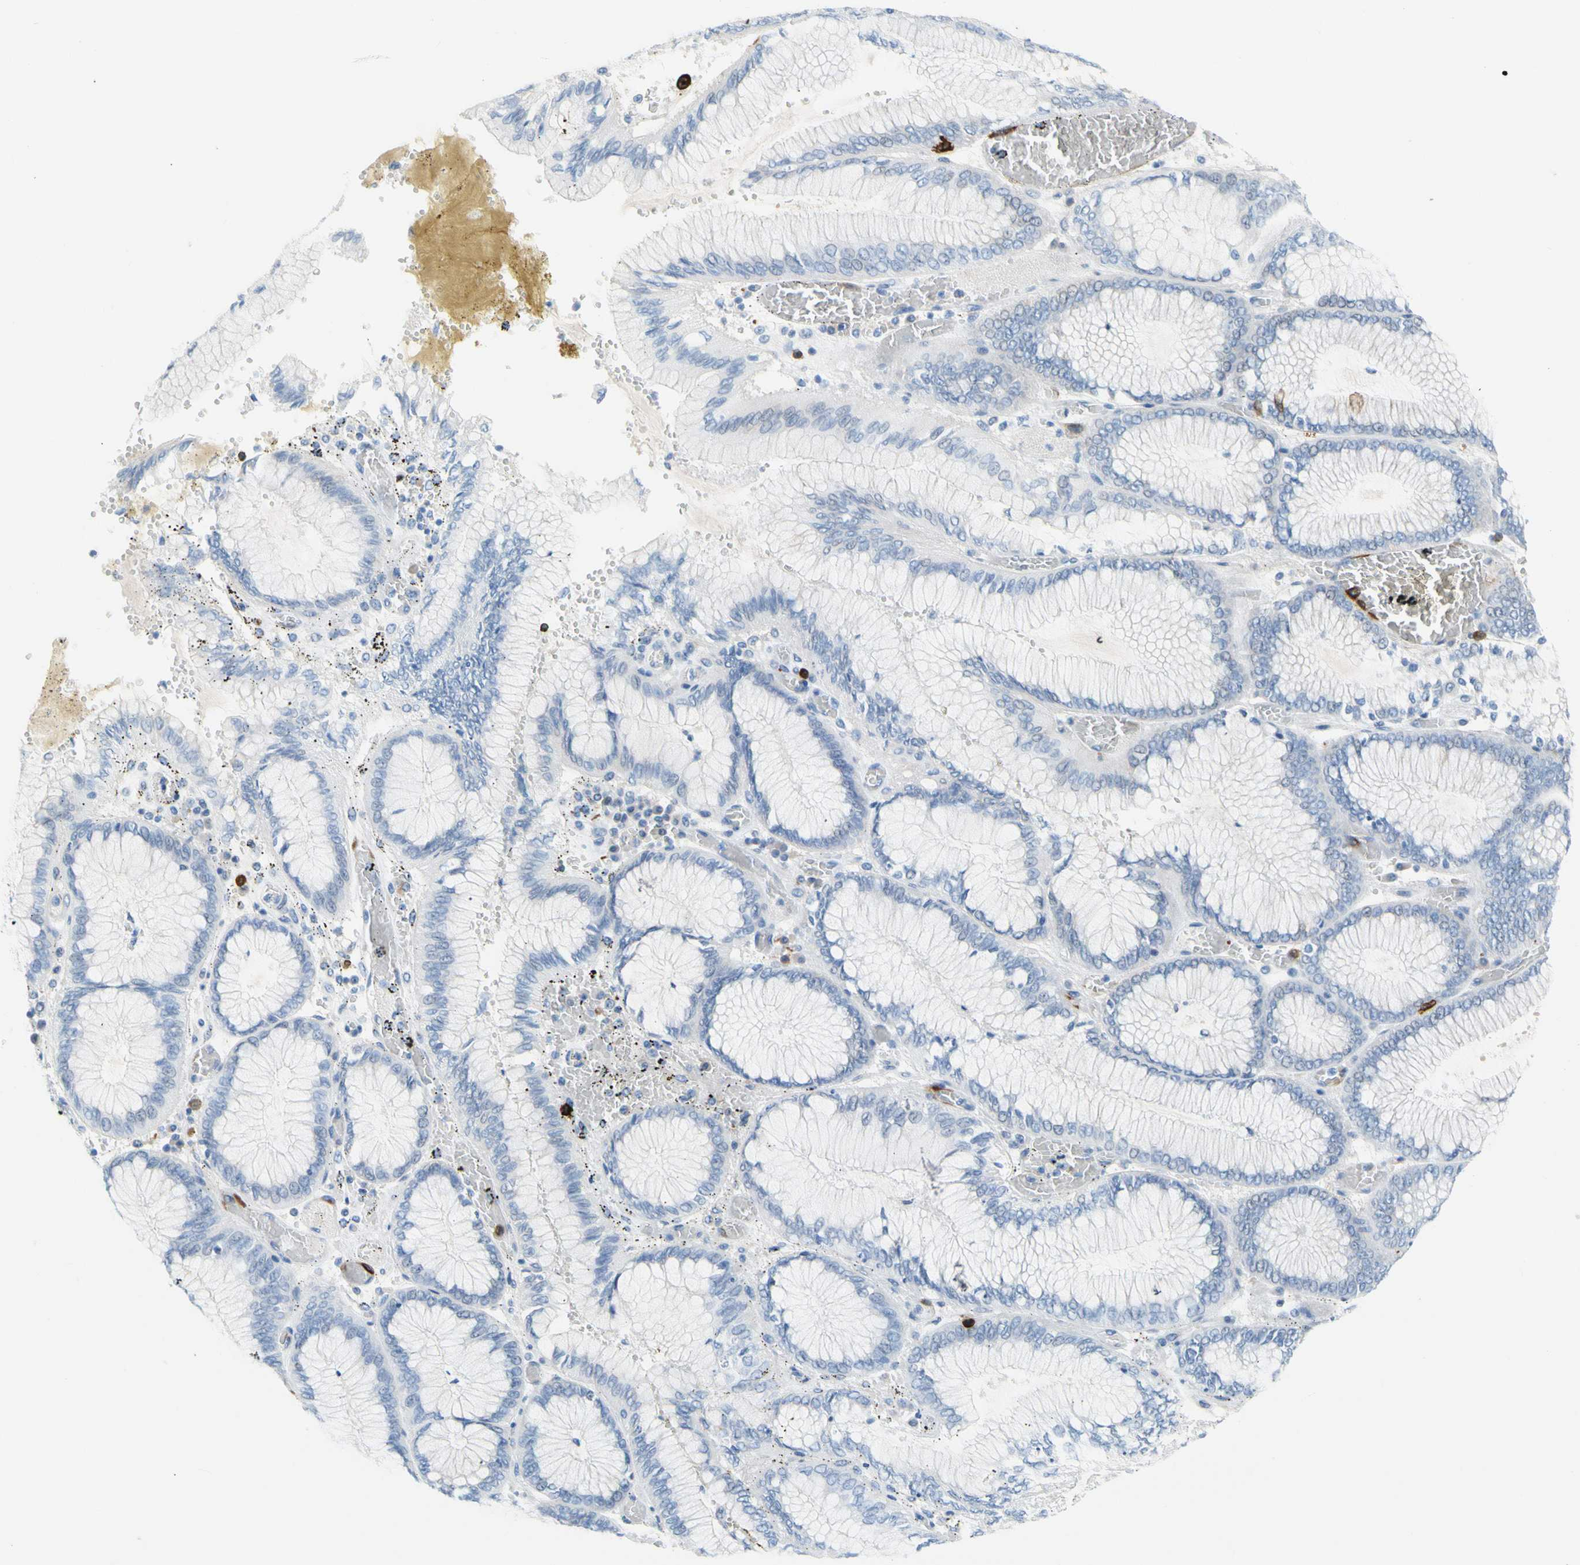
{"staining": {"intensity": "negative", "quantity": "none", "location": "none"}, "tissue": "stomach cancer", "cell_type": "Tumor cells", "image_type": "cancer", "snomed": [{"axis": "morphology", "description": "Normal tissue, NOS"}, {"axis": "morphology", "description": "Adenocarcinoma, NOS"}, {"axis": "topography", "description": "Stomach, upper"}, {"axis": "topography", "description": "Stomach"}], "caption": "Tumor cells are negative for brown protein staining in stomach adenocarcinoma. (DAB immunohistochemistry with hematoxylin counter stain).", "gene": "TACC3", "patient": {"sex": "male", "age": 76}}